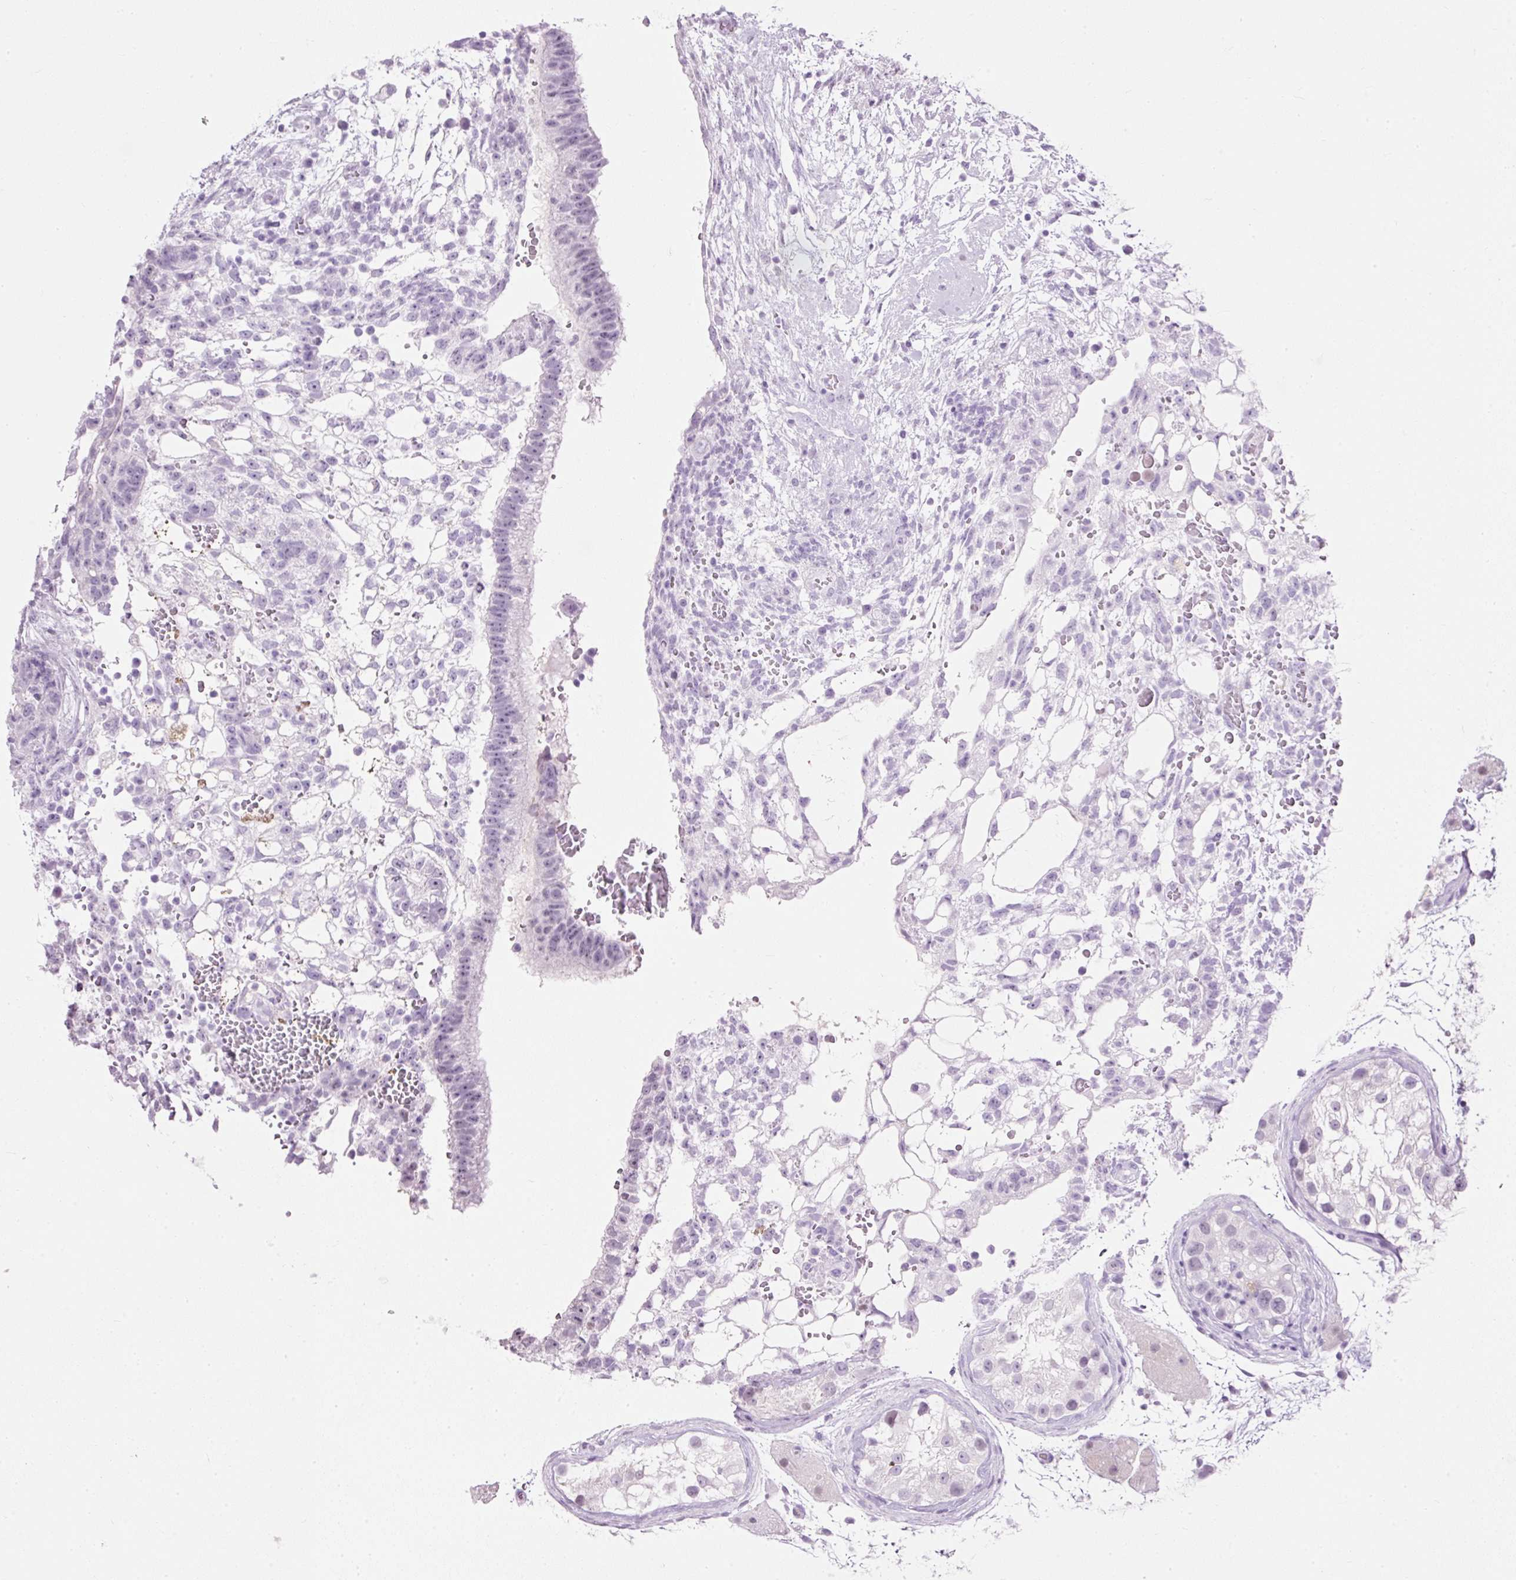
{"staining": {"intensity": "negative", "quantity": "none", "location": "none"}, "tissue": "testis cancer", "cell_type": "Tumor cells", "image_type": "cancer", "snomed": [{"axis": "morphology", "description": "Normal tissue, NOS"}, {"axis": "morphology", "description": "Carcinoma, Embryonal, NOS"}, {"axis": "topography", "description": "Testis"}], "caption": "The IHC histopathology image has no significant staining in tumor cells of testis embryonal carcinoma tissue. (DAB (3,3'-diaminobenzidine) IHC with hematoxylin counter stain).", "gene": "PDE6B", "patient": {"sex": "male", "age": 32}}